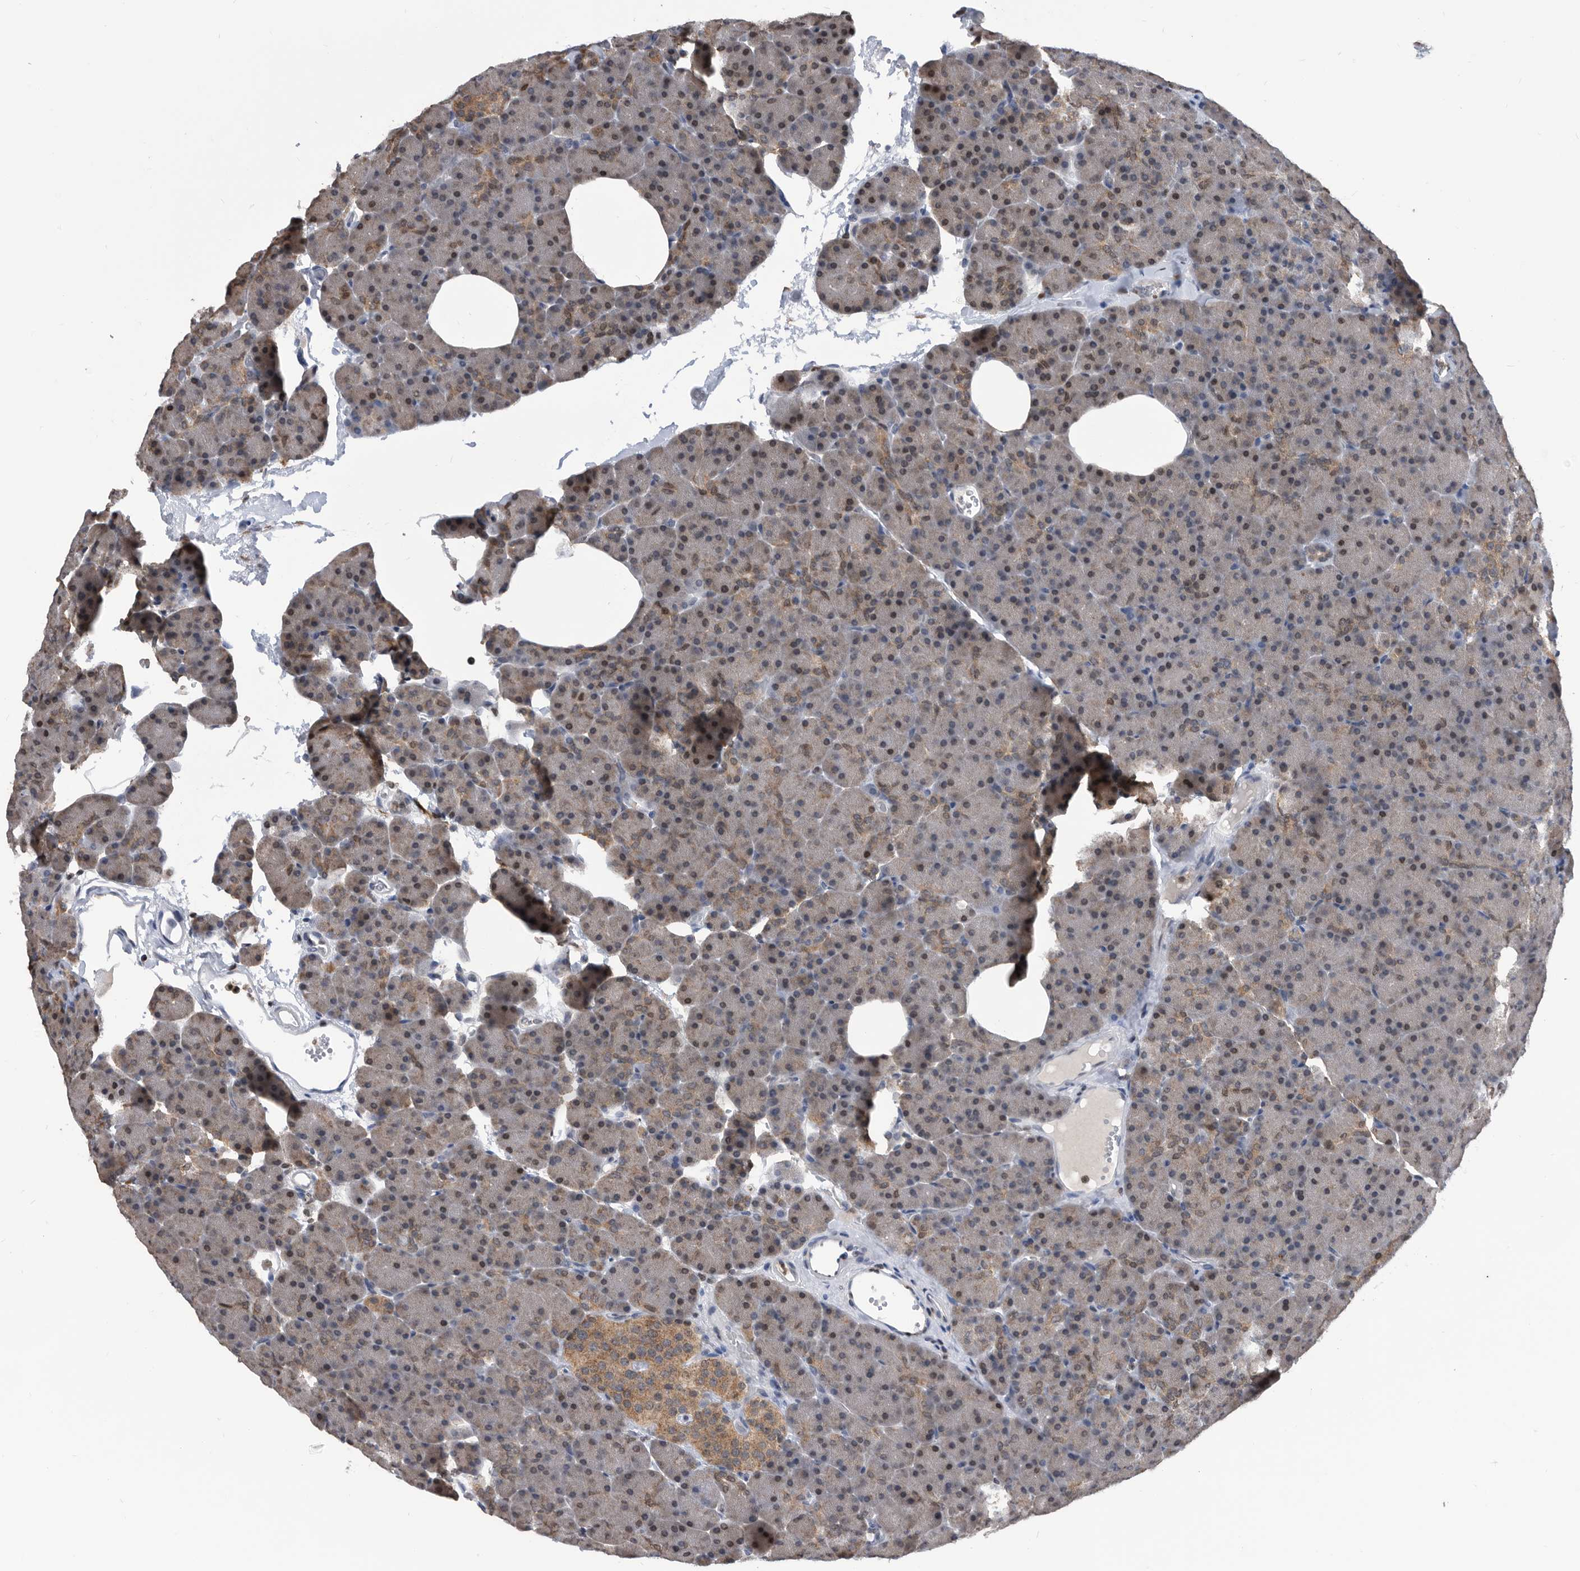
{"staining": {"intensity": "moderate", "quantity": "25%-75%", "location": "cytoplasmic/membranous,nuclear"}, "tissue": "pancreas", "cell_type": "Exocrine glandular cells", "image_type": "normal", "snomed": [{"axis": "morphology", "description": "Normal tissue, NOS"}, {"axis": "morphology", "description": "Carcinoid, malignant, NOS"}, {"axis": "topography", "description": "Pancreas"}], "caption": "Moderate cytoplasmic/membranous,nuclear positivity for a protein is appreciated in about 25%-75% of exocrine glandular cells of unremarkable pancreas using immunohistochemistry.", "gene": "TSTD1", "patient": {"sex": "female", "age": 35}}